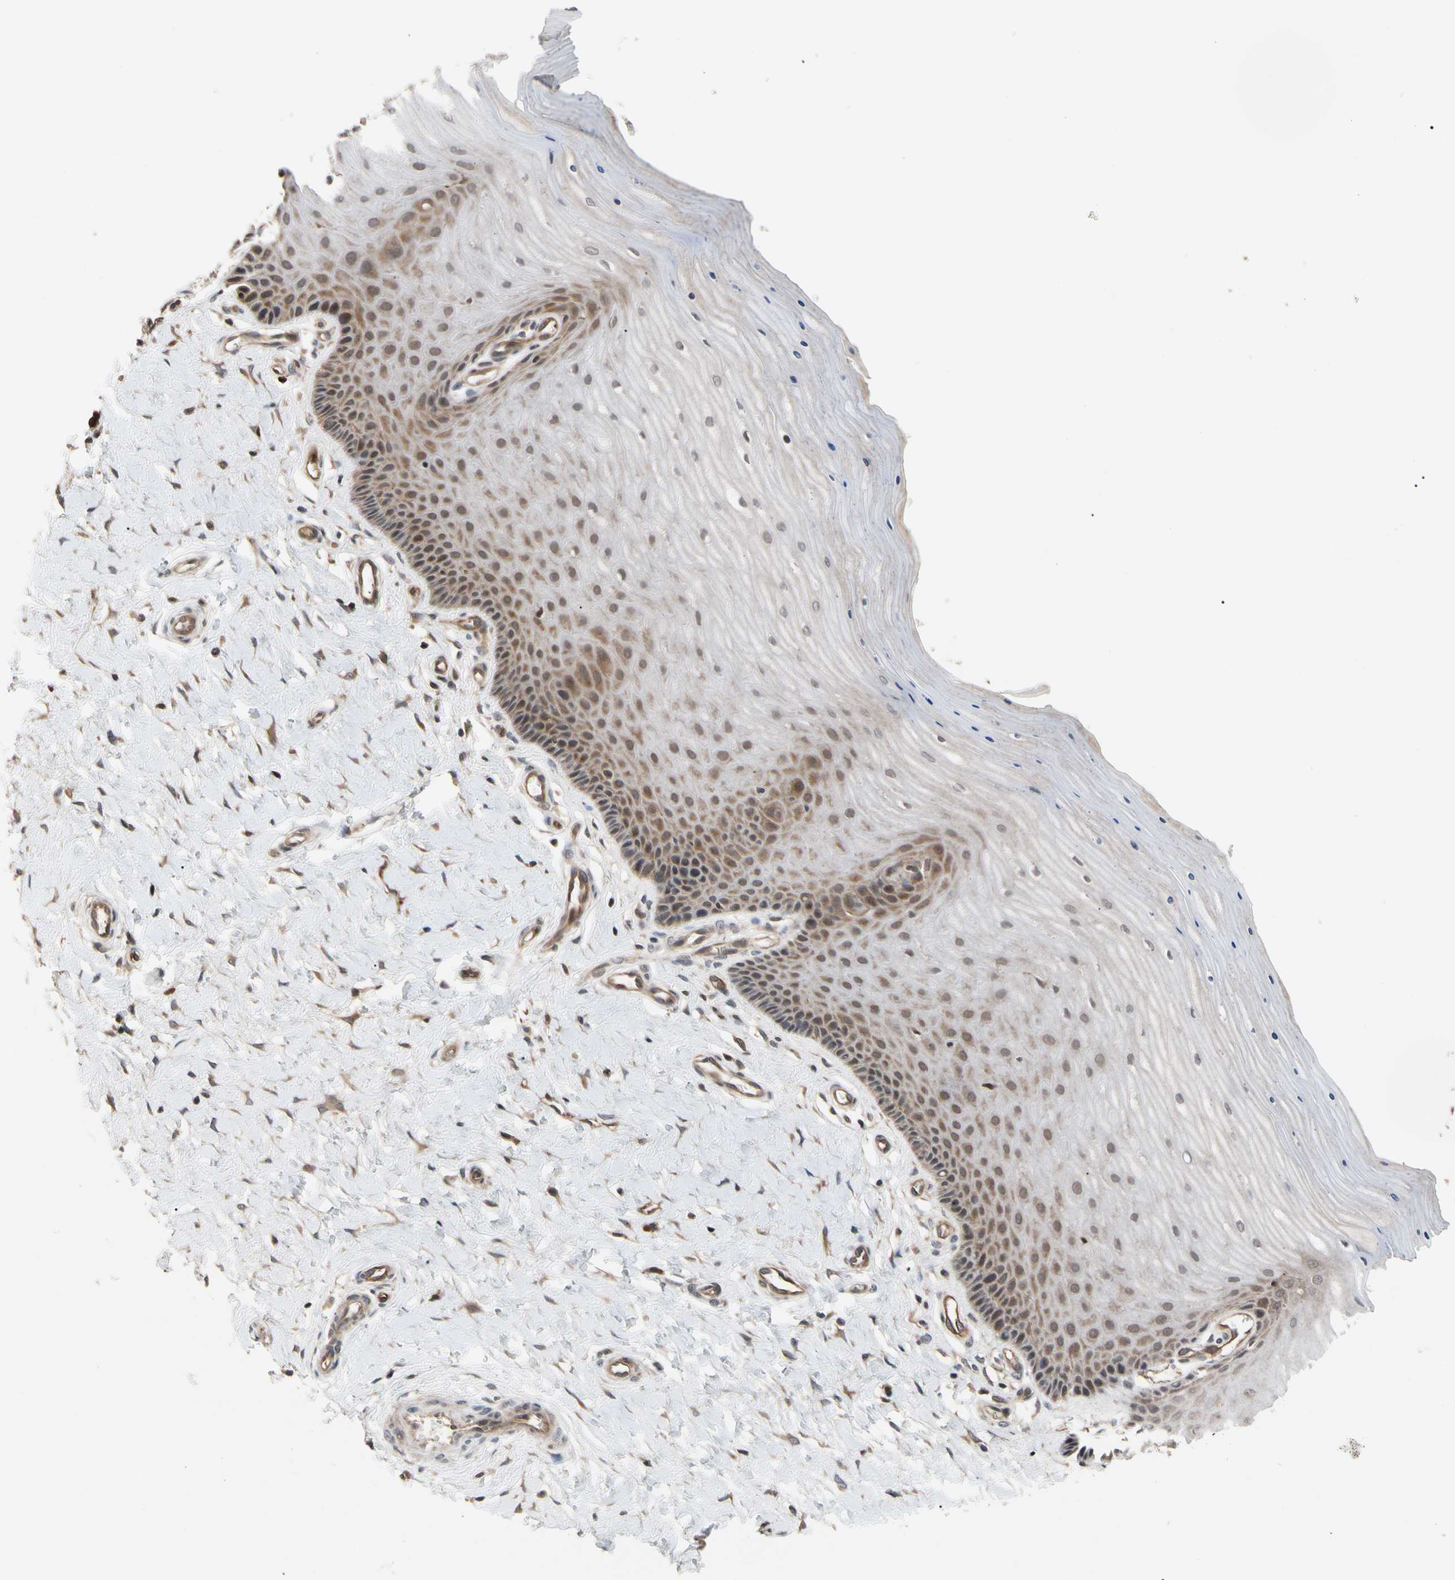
{"staining": {"intensity": "strong", "quantity": ">75%", "location": "cytoplasmic/membranous"}, "tissue": "cervix", "cell_type": "Glandular cells", "image_type": "normal", "snomed": [{"axis": "morphology", "description": "Normal tissue, NOS"}, {"axis": "topography", "description": "Cervix"}], "caption": "Protein staining of normal cervix demonstrates strong cytoplasmic/membranous expression in approximately >75% of glandular cells. The staining was performed using DAB (3,3'-diaminobenzidine), with brown indicating positive protein expression. Nuclei are stained blue with hematoxylin.", "gene": "CYTIP", "patient": {"sex": "female", "age": 55}}